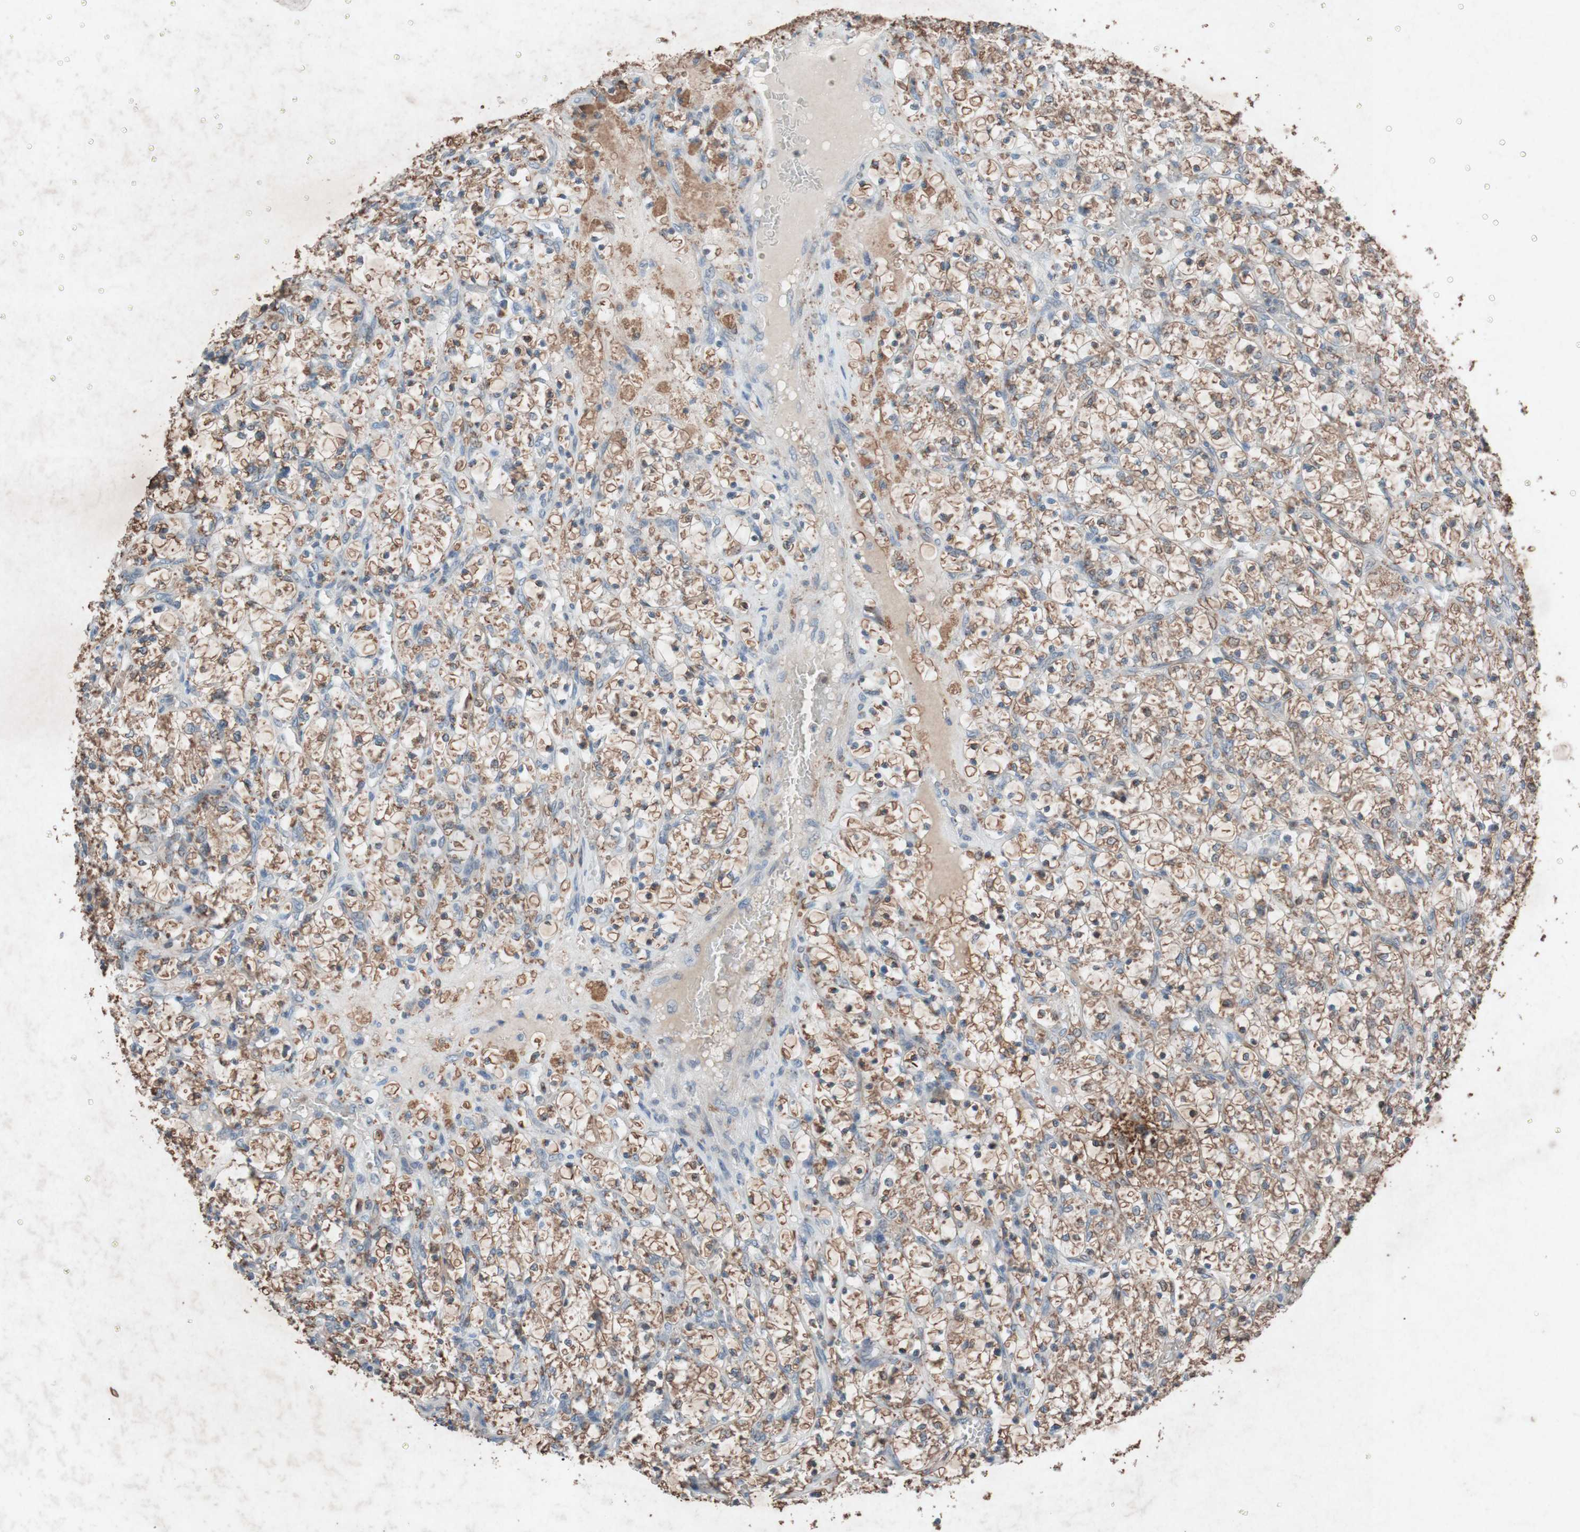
{"staining": {"intensity": "moderate", "quantity": ">75%", "location": "cytoplasmic/membranous"}, "tissue": "renal cancer", "cell_type": "Tumor cells", "image_type": "cancer", "snomed": [{"axis": "morphology", "description": "Adenocarcinoma, NOS"}, {"axis": "topography", "description": "Kidney"}], "caption": "This micrograph displays renal cancer stained with IHC to label a protein in brown. The cytoplasmic/membranous of tumor cells show moderate positivity for the protein. Nuclei are counter-stained blue.", "gene": "GRB7", "patient": {"sex": "female", "age": 69}}